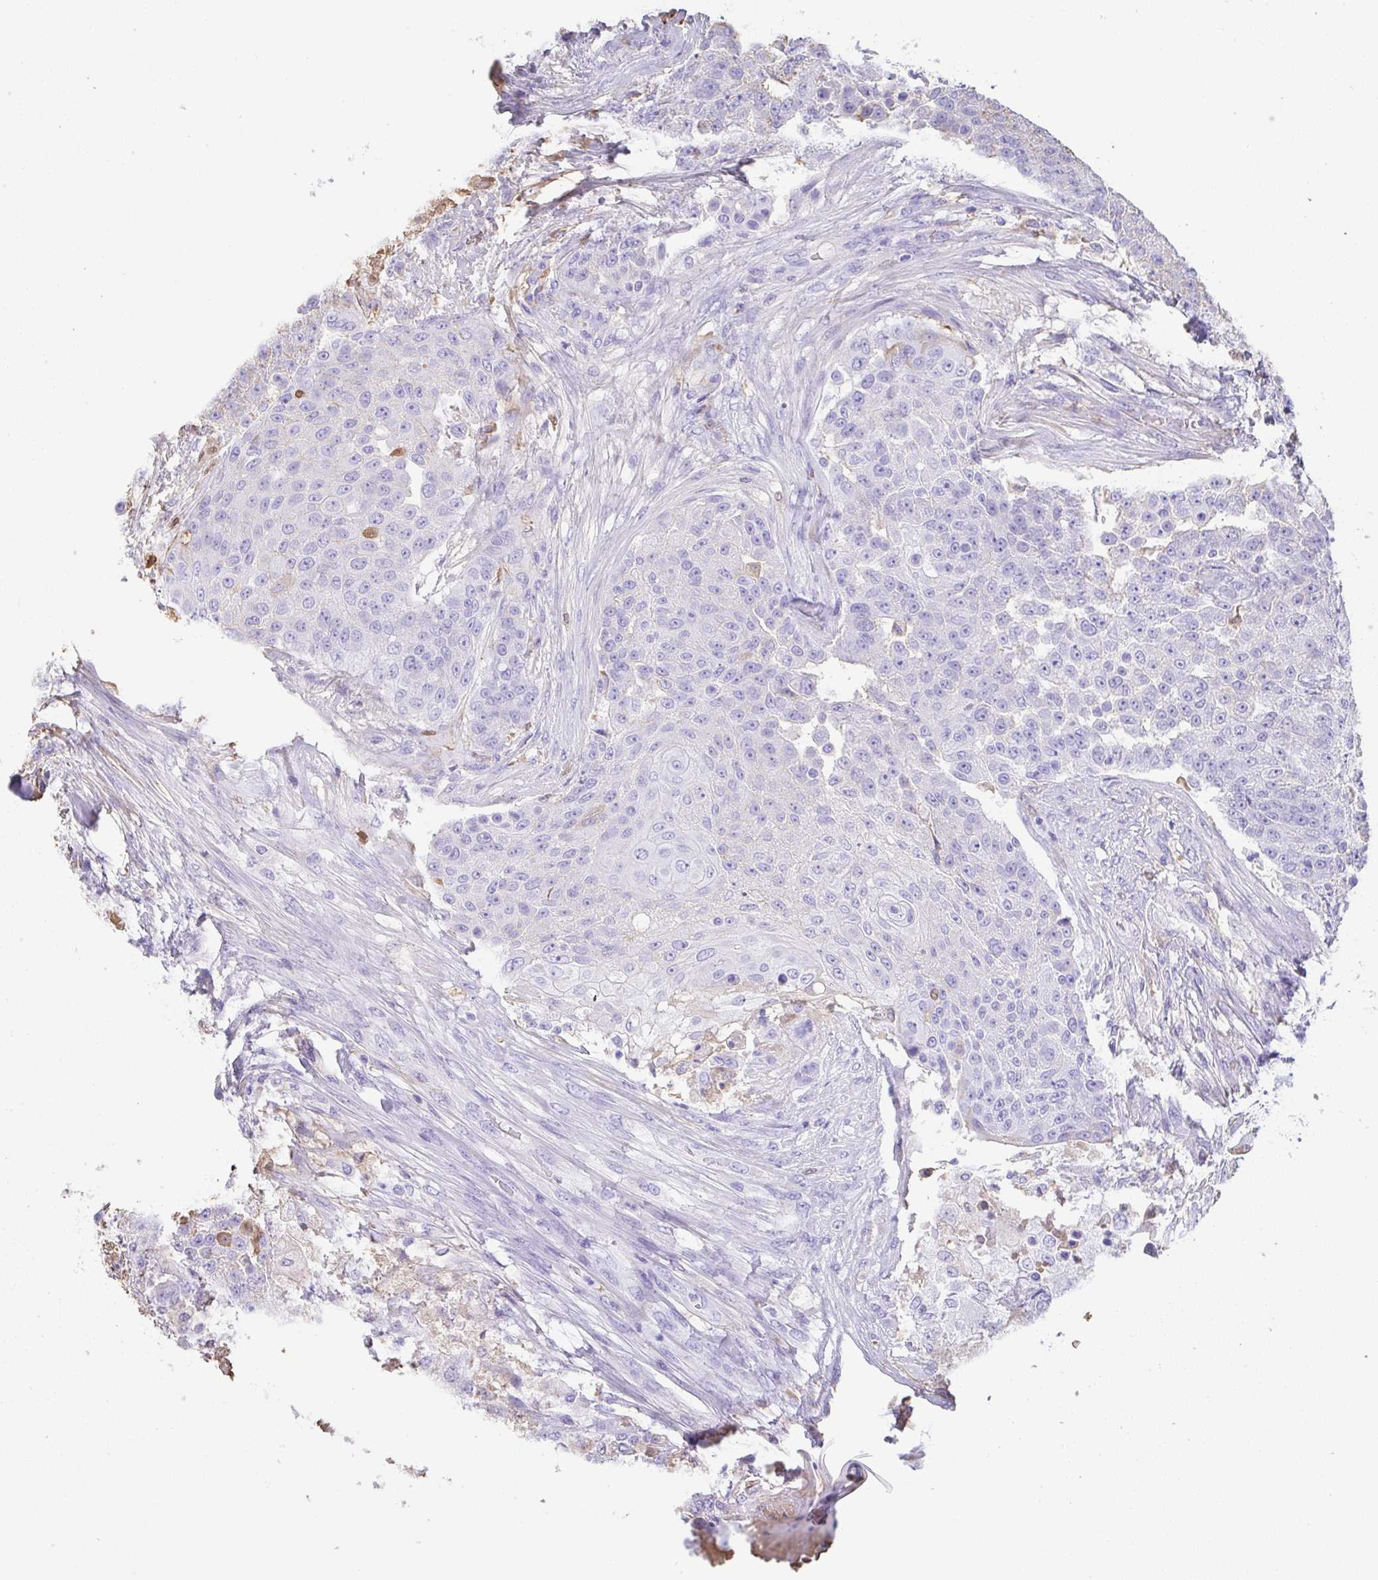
{"staining": {"intensity": "negative", "quantity": "none", "location": "none"}, "tissue": "urothelial cancer", "cell_type": "Tumor cells", "image_type": "cancer", "snomed": [{"axis": "morphology", "description": "Urothelial carcinoma, High grade"}, {"axis": "topography", "description": "Urinary bladder"}], "caption": "Immunohistochemistry (IHC) of human urothelial cancer reveals no staining in tumor cells.", "gene": "HOXC12", "patient": {"sex": "female", "age": 63}}